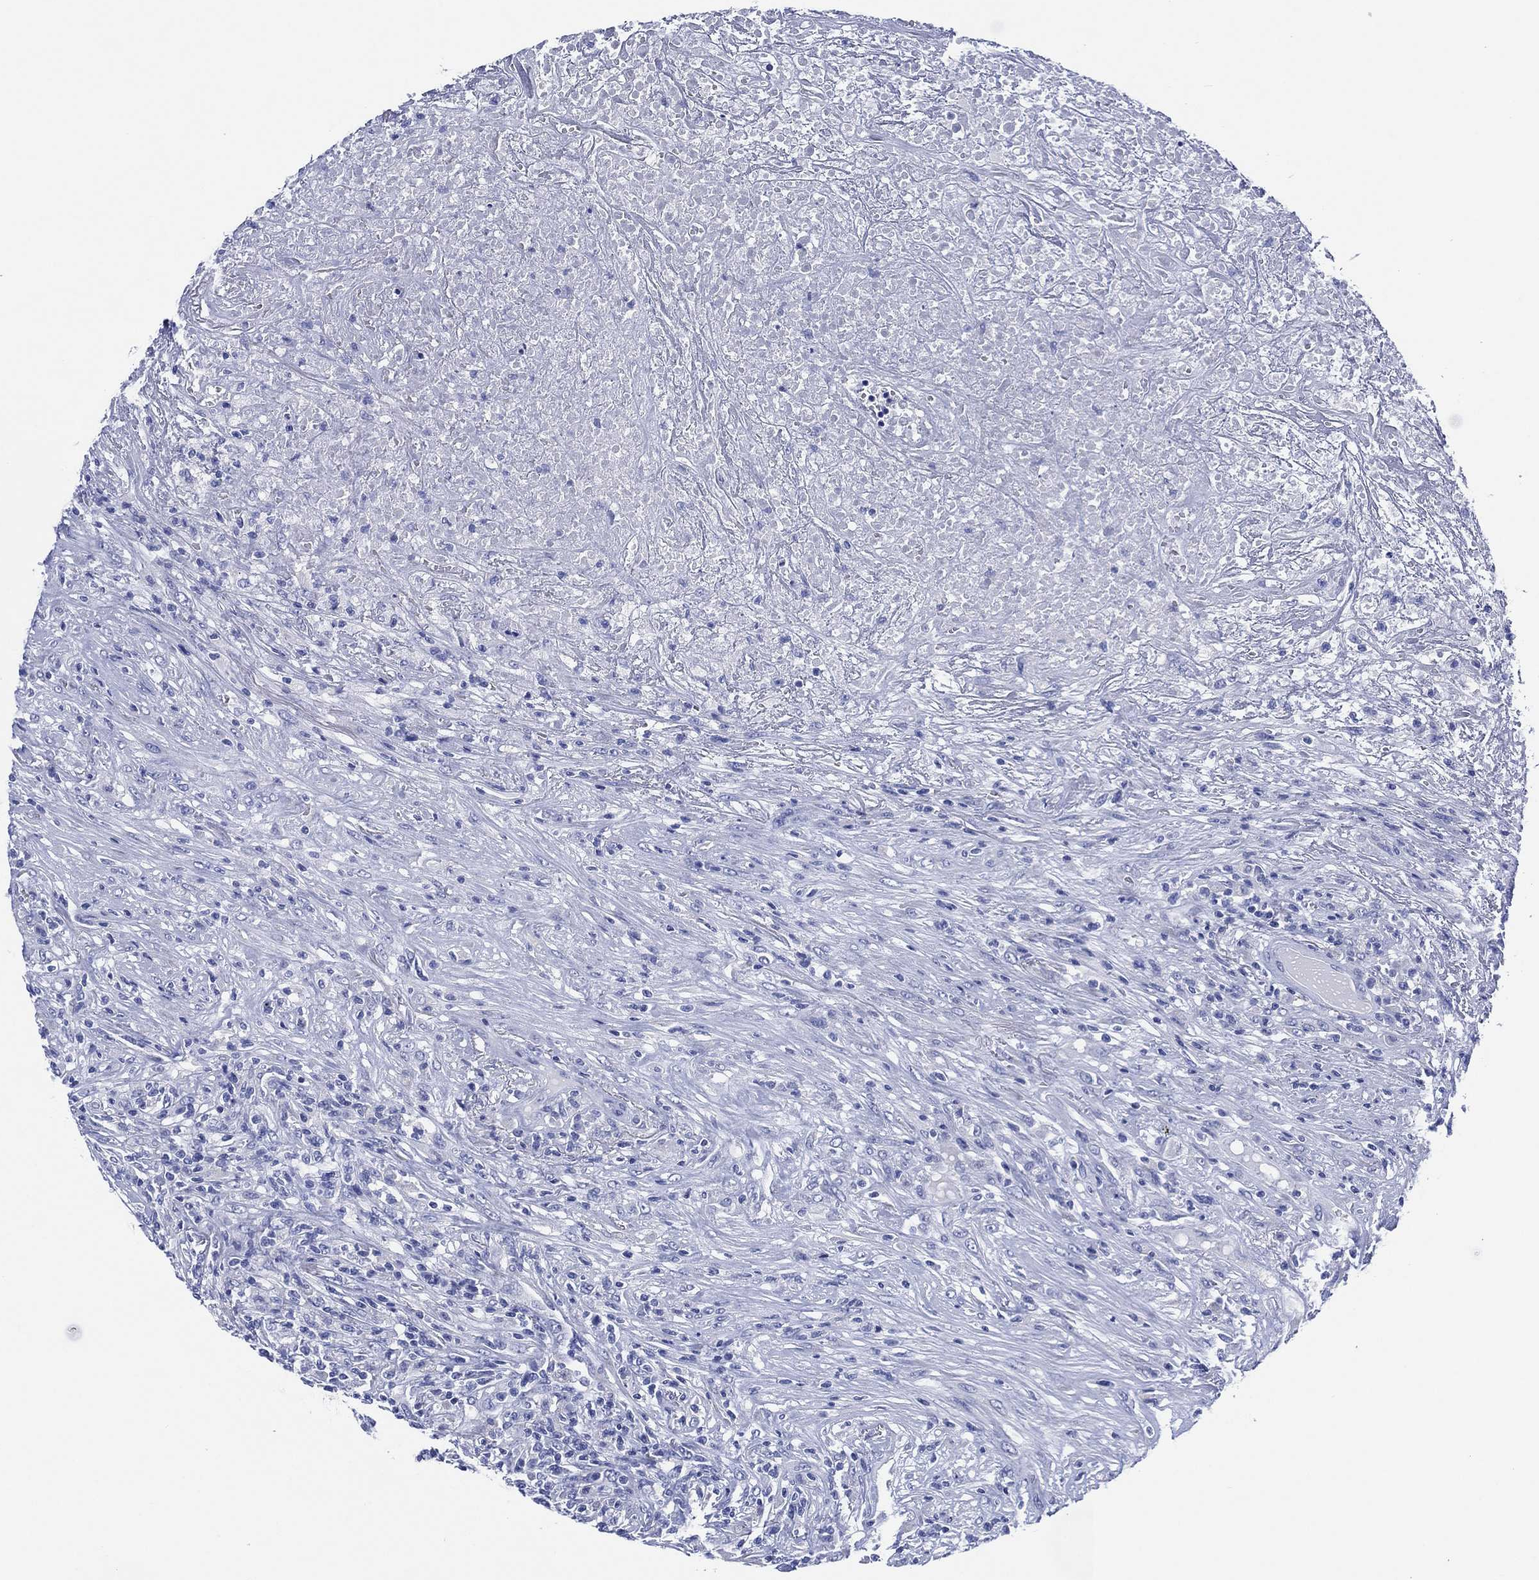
{"staining": {"intensity": "negative", "quantity": "none", "location": "none"}, "tissue": "lymphoma", "cell_type": "Tumor cells", "image_type": "cancer", "snomed": [{"axis": "morphology", "description": "Malignant lymphoma, non-Hodgkin's type, High grade"}, {"axis": "topography", "description": "Lung"}], "caption": "Immunohistochemistry (IHC) image of neoplastic tissue: human lymphoma stained with DAB exhibits no significant protein positivity in tumor cells. (Brightfield microscopy of DAB (3,3'-diaminobenzidine) IHC at high magnification).", "gene": "SLC9C2", "patient": {"sex": "male", "age": 79}}